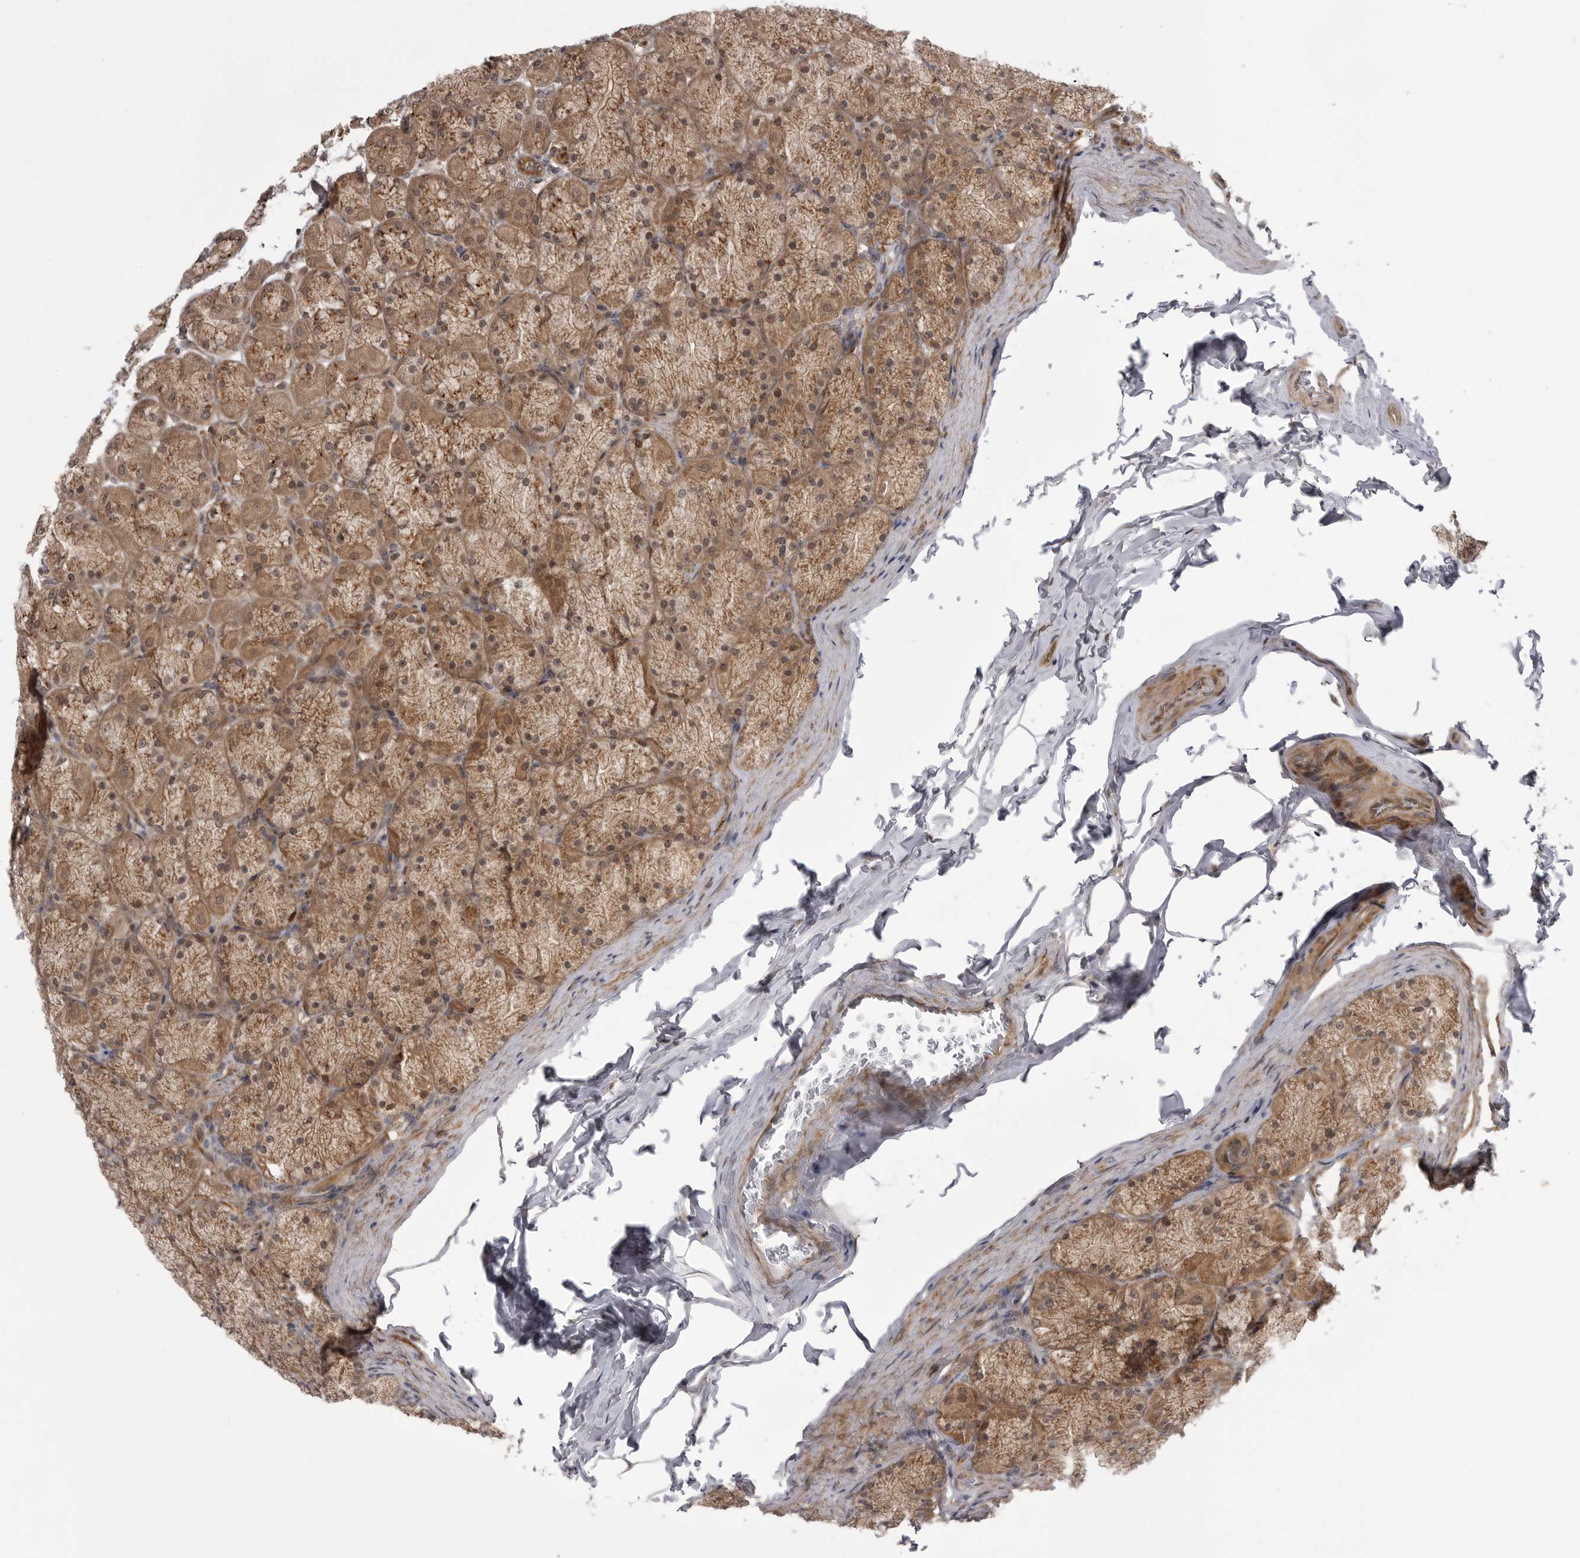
{"staining": {"intensity": "moderate", "quantity": ">75%", "location": "cytoplasmic/membranous"}, "tissue": "stomach", "cell_type": "Glandular cells", "image_type": "normal", "snomed": [{"axis": "morphology", "description": "Normal tissue, NOS"}, {"axis": "topography", "description": "Stomach, upper"}], "caption": "Moderate cytoplasmic/membranous staining for a protein is appreciated in about >75% of glandular cells of unremarkable stomach using immunohistochemistry.", "gene": "PDCL", "patient": {"sex": "female", "age": 56}}